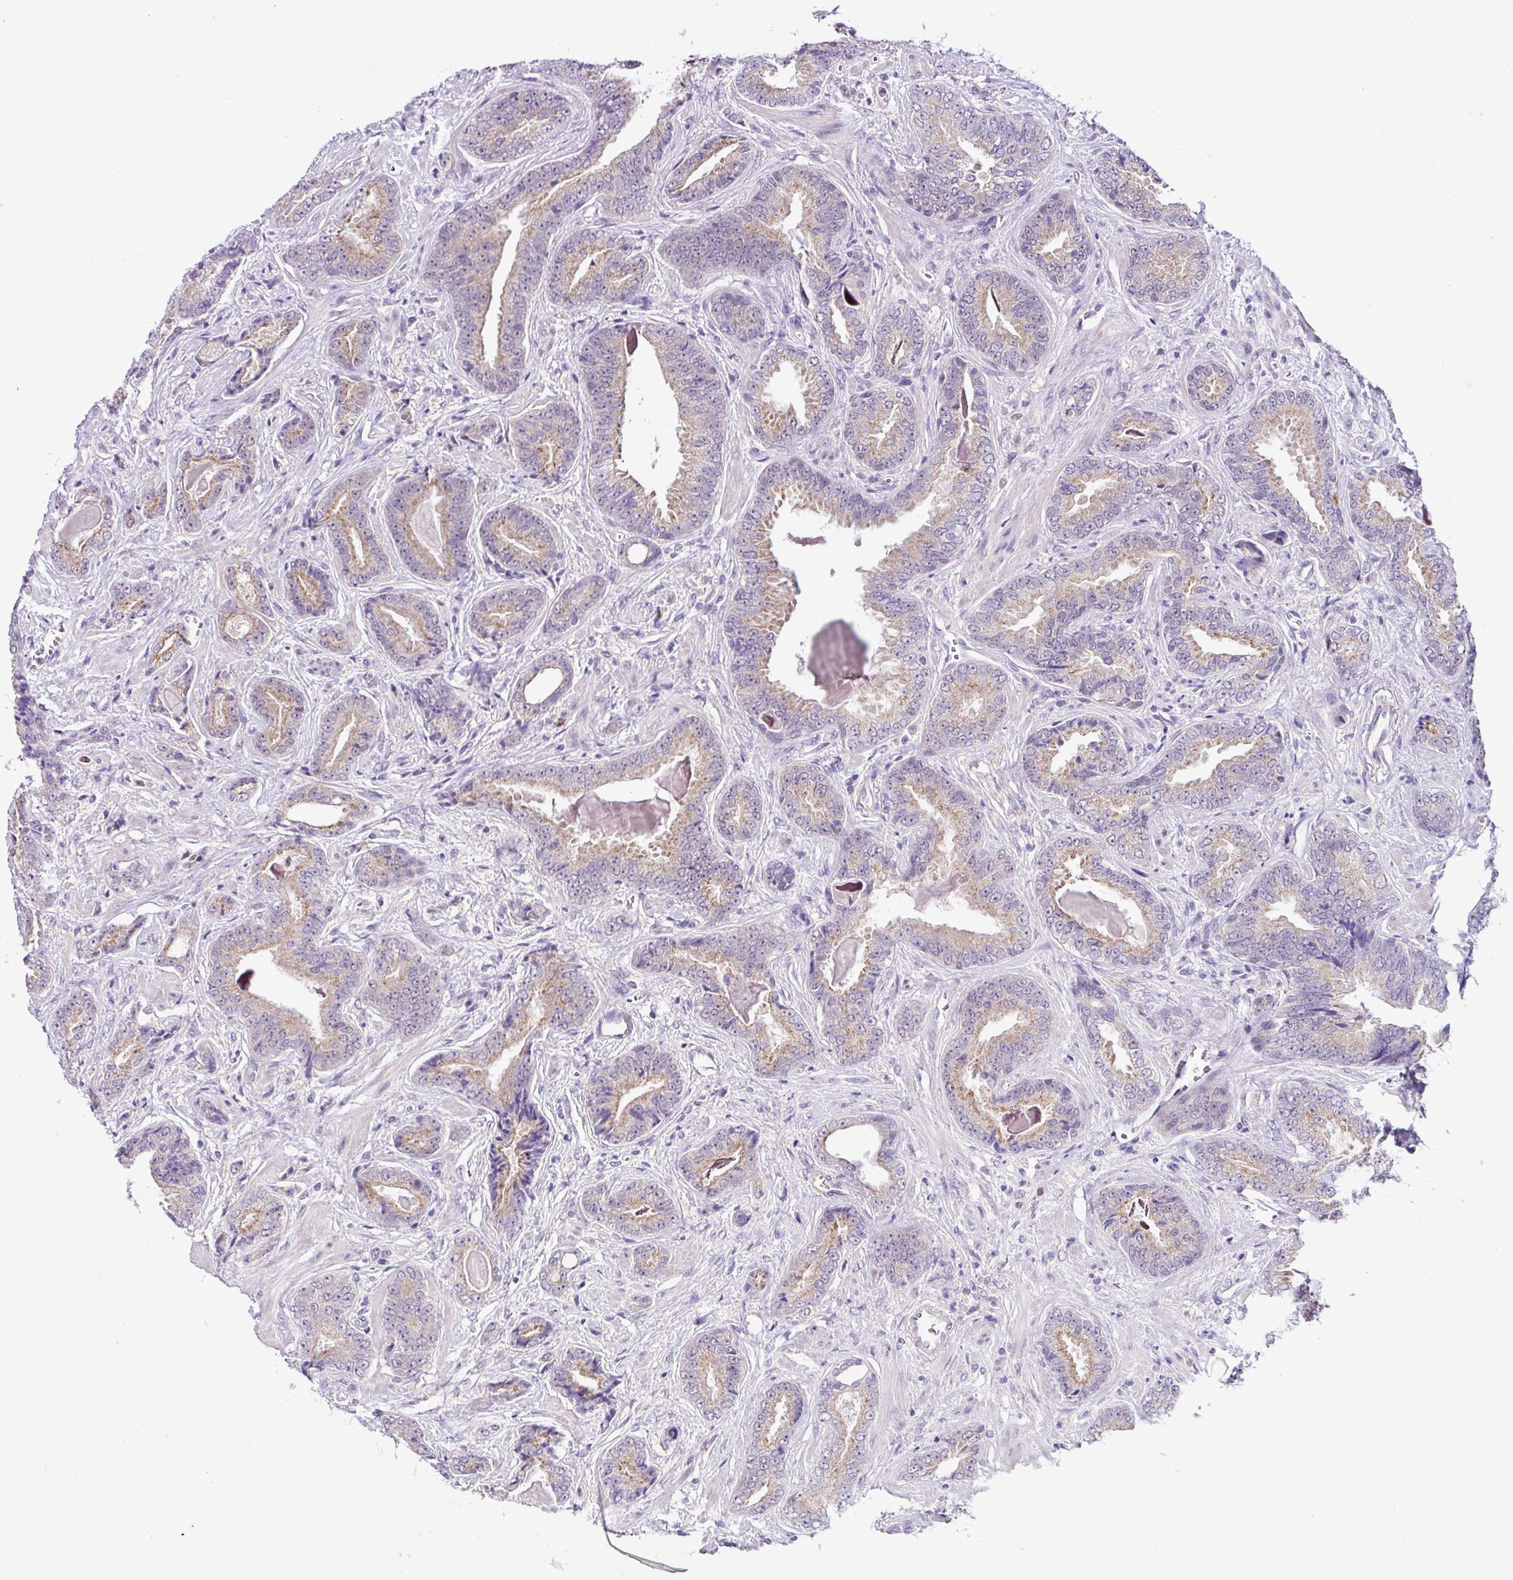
{"staining": {"intensity": "weak", "quantity": ">75%", "location": "cytoplasmic/membranous"}, "tissue": "prostate cancer", "cell_type": "Tumor cells", "image_type": "cancer", "snomed": [{"axis": "morphology", "description": "Adenocarcinoma, Low grade"}, {"axis": "topography", "description": "Prostate"}], "caption": "Tumor cells demonstrate low levels of weak cytoplasmic/membranous positivity in approximately >75% of cells in prostate cancer (low-grade adenocarcinoma).", "gene": "TONSL", "patient": {"sex": "male", "age": 62}}